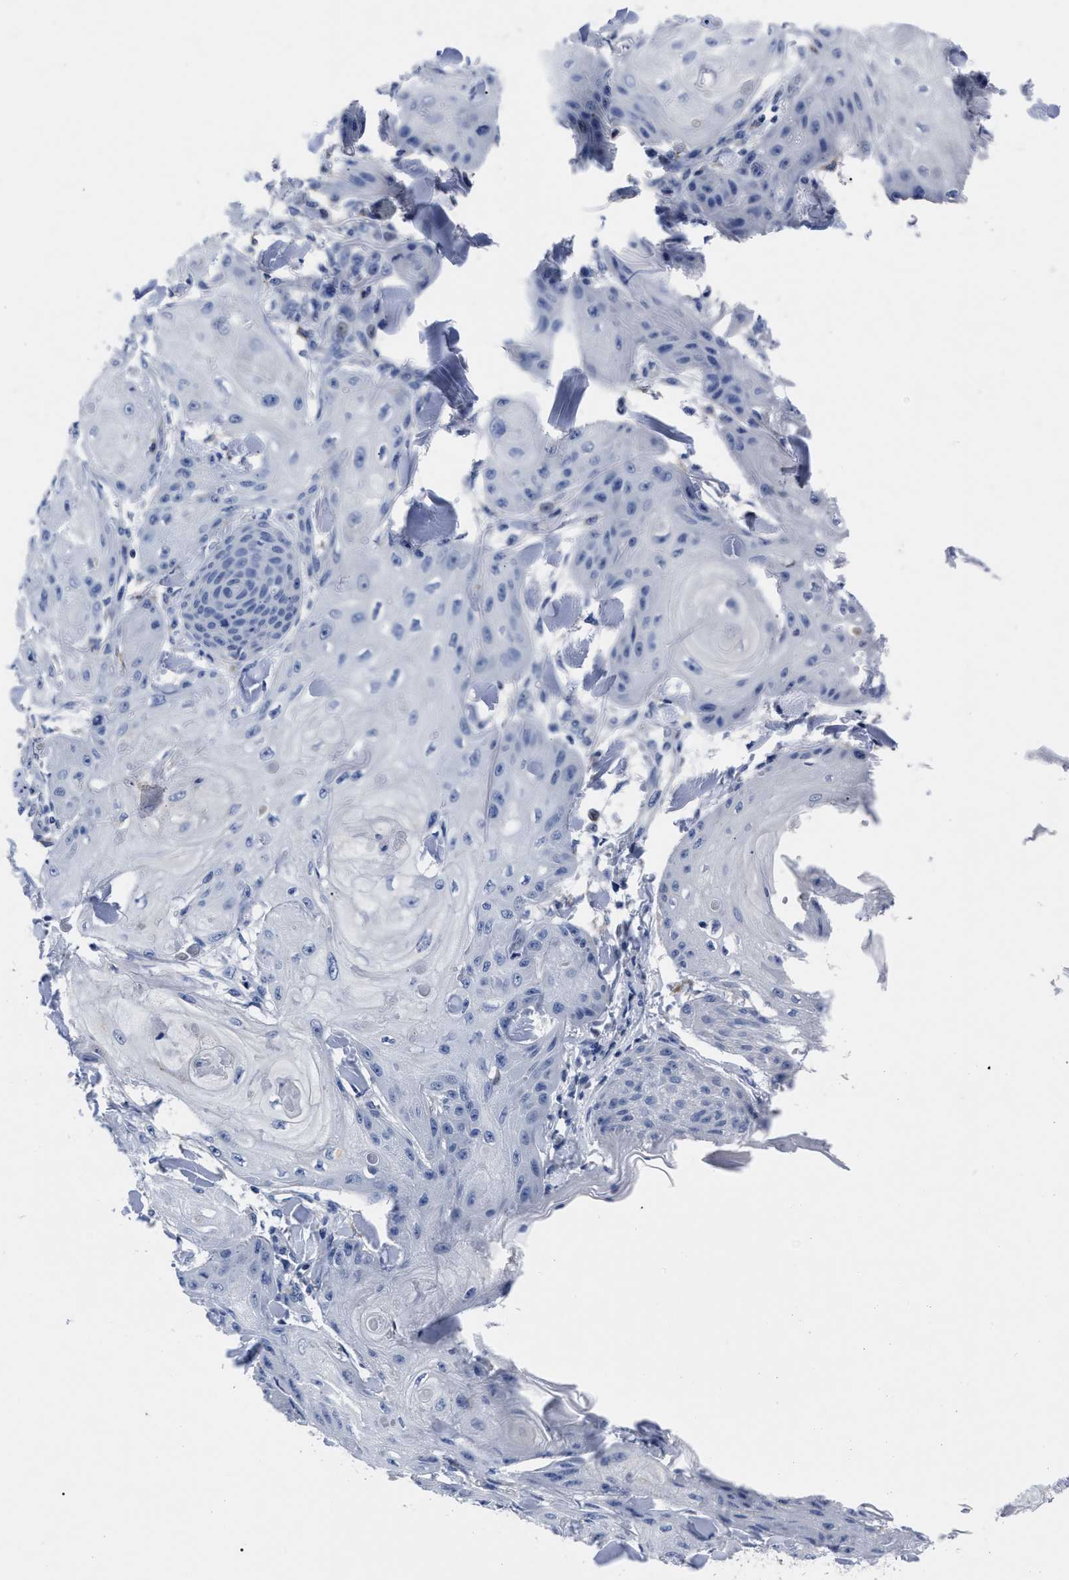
{"staining": {"intensity": "negative", "quantity": "none", "location": "none"}, "tissue": "skin cancer", "cell_type": "Tumor cells", "image_type": "cancer", "snomed": [{"axis": "morphology", "description": "Squamous cell carcinoma, NOS"}, {"axis": "topography", "description": "Skin"}], "caption": "High power microscopy histopathology image of an IHC image of squamous cell carcinoma (skin), revealing no significant positivity in tumor cells. (Brightfield microscopy of DAB (3,3'-diaminobenzidine) IHC at high magnification).", "gene": "MOV10L1", "patient": {"sex": "male", "age": 74}}